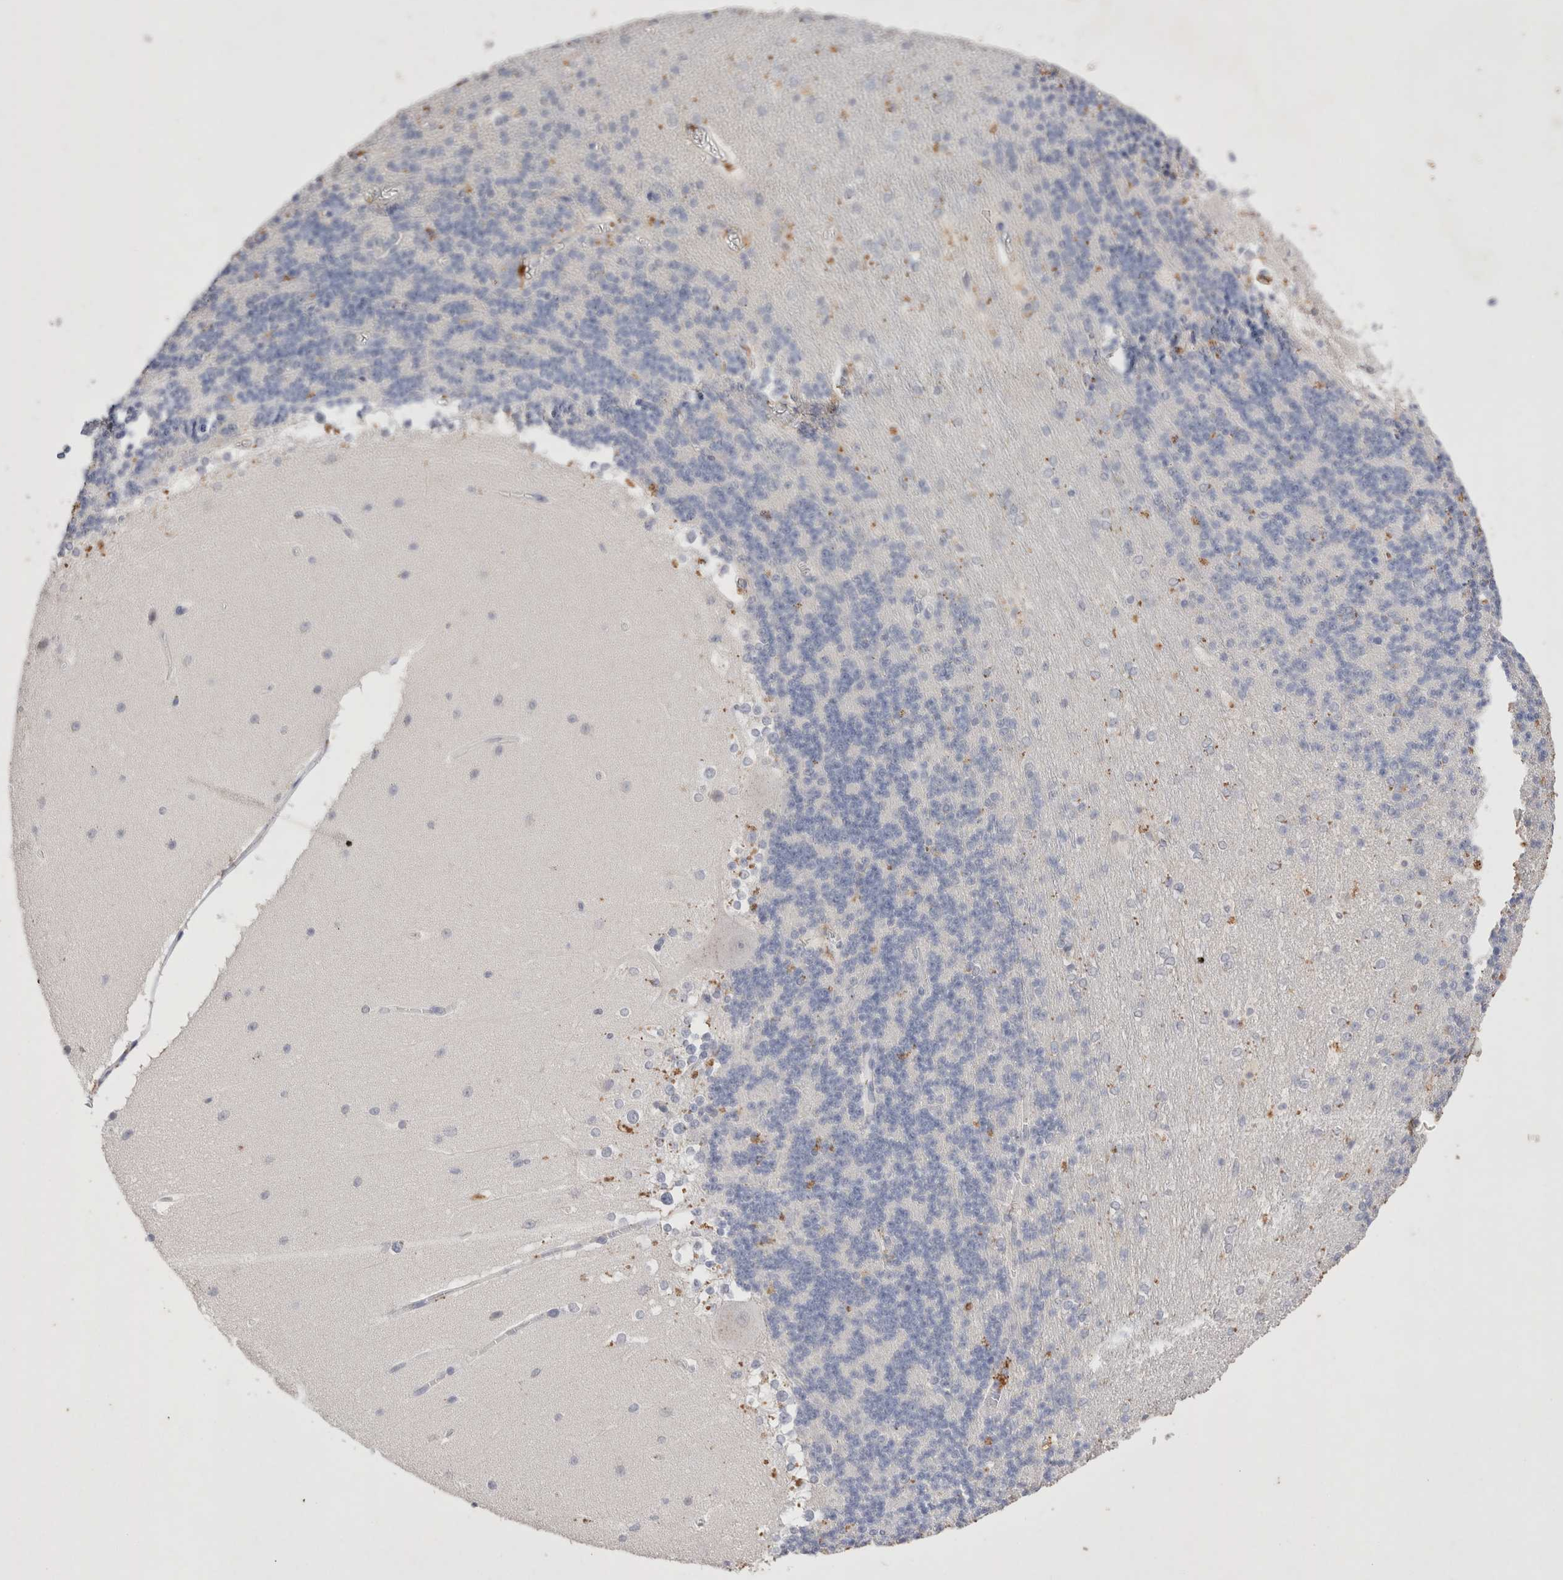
{"staining": {"intensity": "negative", "quantity": "none", "location": "none"}, "tissue": "cerebellum", "cell_type": "Cells in granular layer", "image_type": "normal", "snomed": [{"axis": "morphology", "description": "Normal tissue, NOS"}, {"axis": "topography", "description": "Cerebellum"}], "caption": "This is an immunohistochemistry (IHC) histopathology image of unremarkable cerebellum. There is no staining in cells in granular layer.", "gene": "EPCAM", "patient": {"sex": "female", "age": 19}}